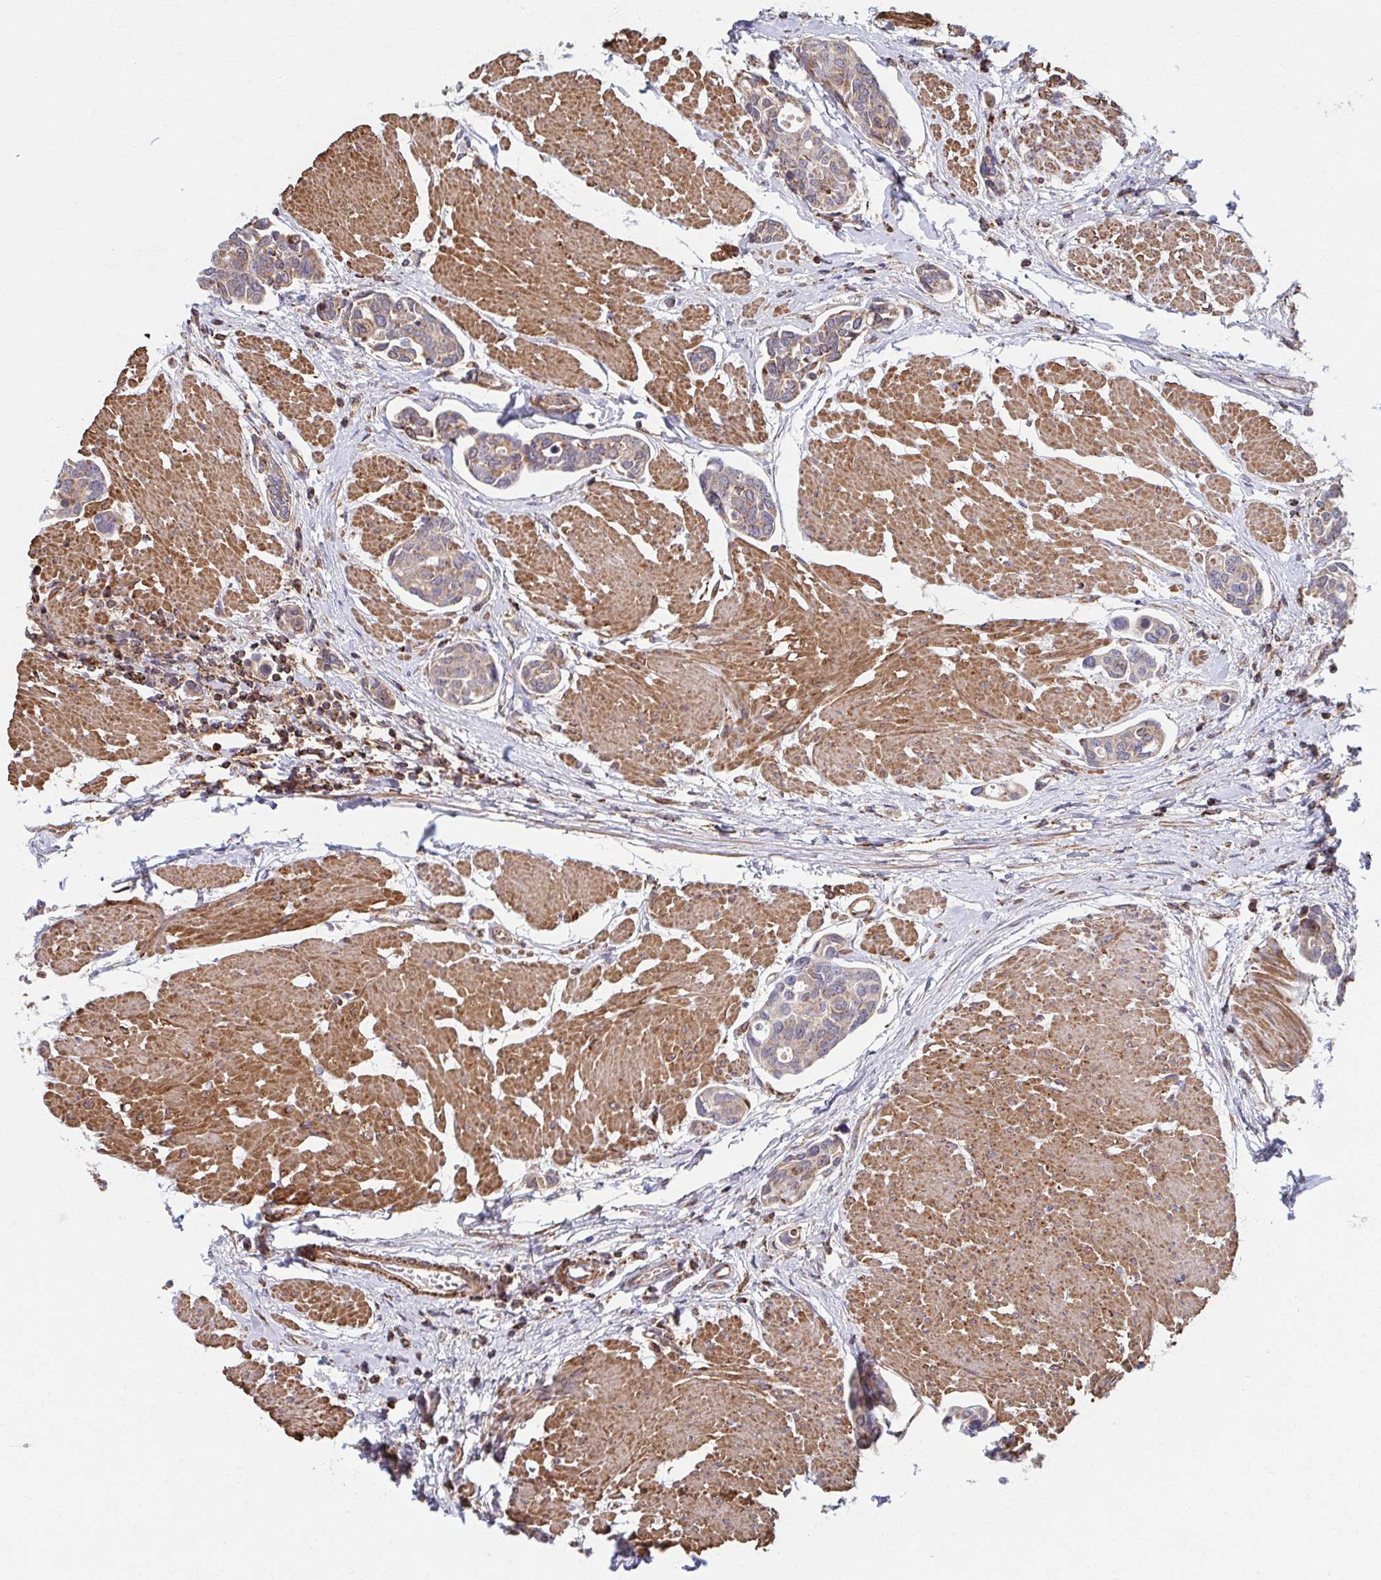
{"staining": {"intensity": "weak", "quantity": ">75%", "location": "cytoplasmic/membranous"}, "tissue": "urothelial cancer", "cell_type": "Tumor cells", "image_type": "cancer", "snomed": [{"axis": "morphology", "description": "Urothelial carcinoma, High grade"}, {"axis": "topography", "description": "Urinary bladder"}], "caption": "Weak cytoplasmic/membranous staining for a protein is present in approximately >75% of tumor cells of high-grade urothelial carcinoma using IHC.", "gene": "KLHL34", "patient": {"sex": "male", "age": 78}}